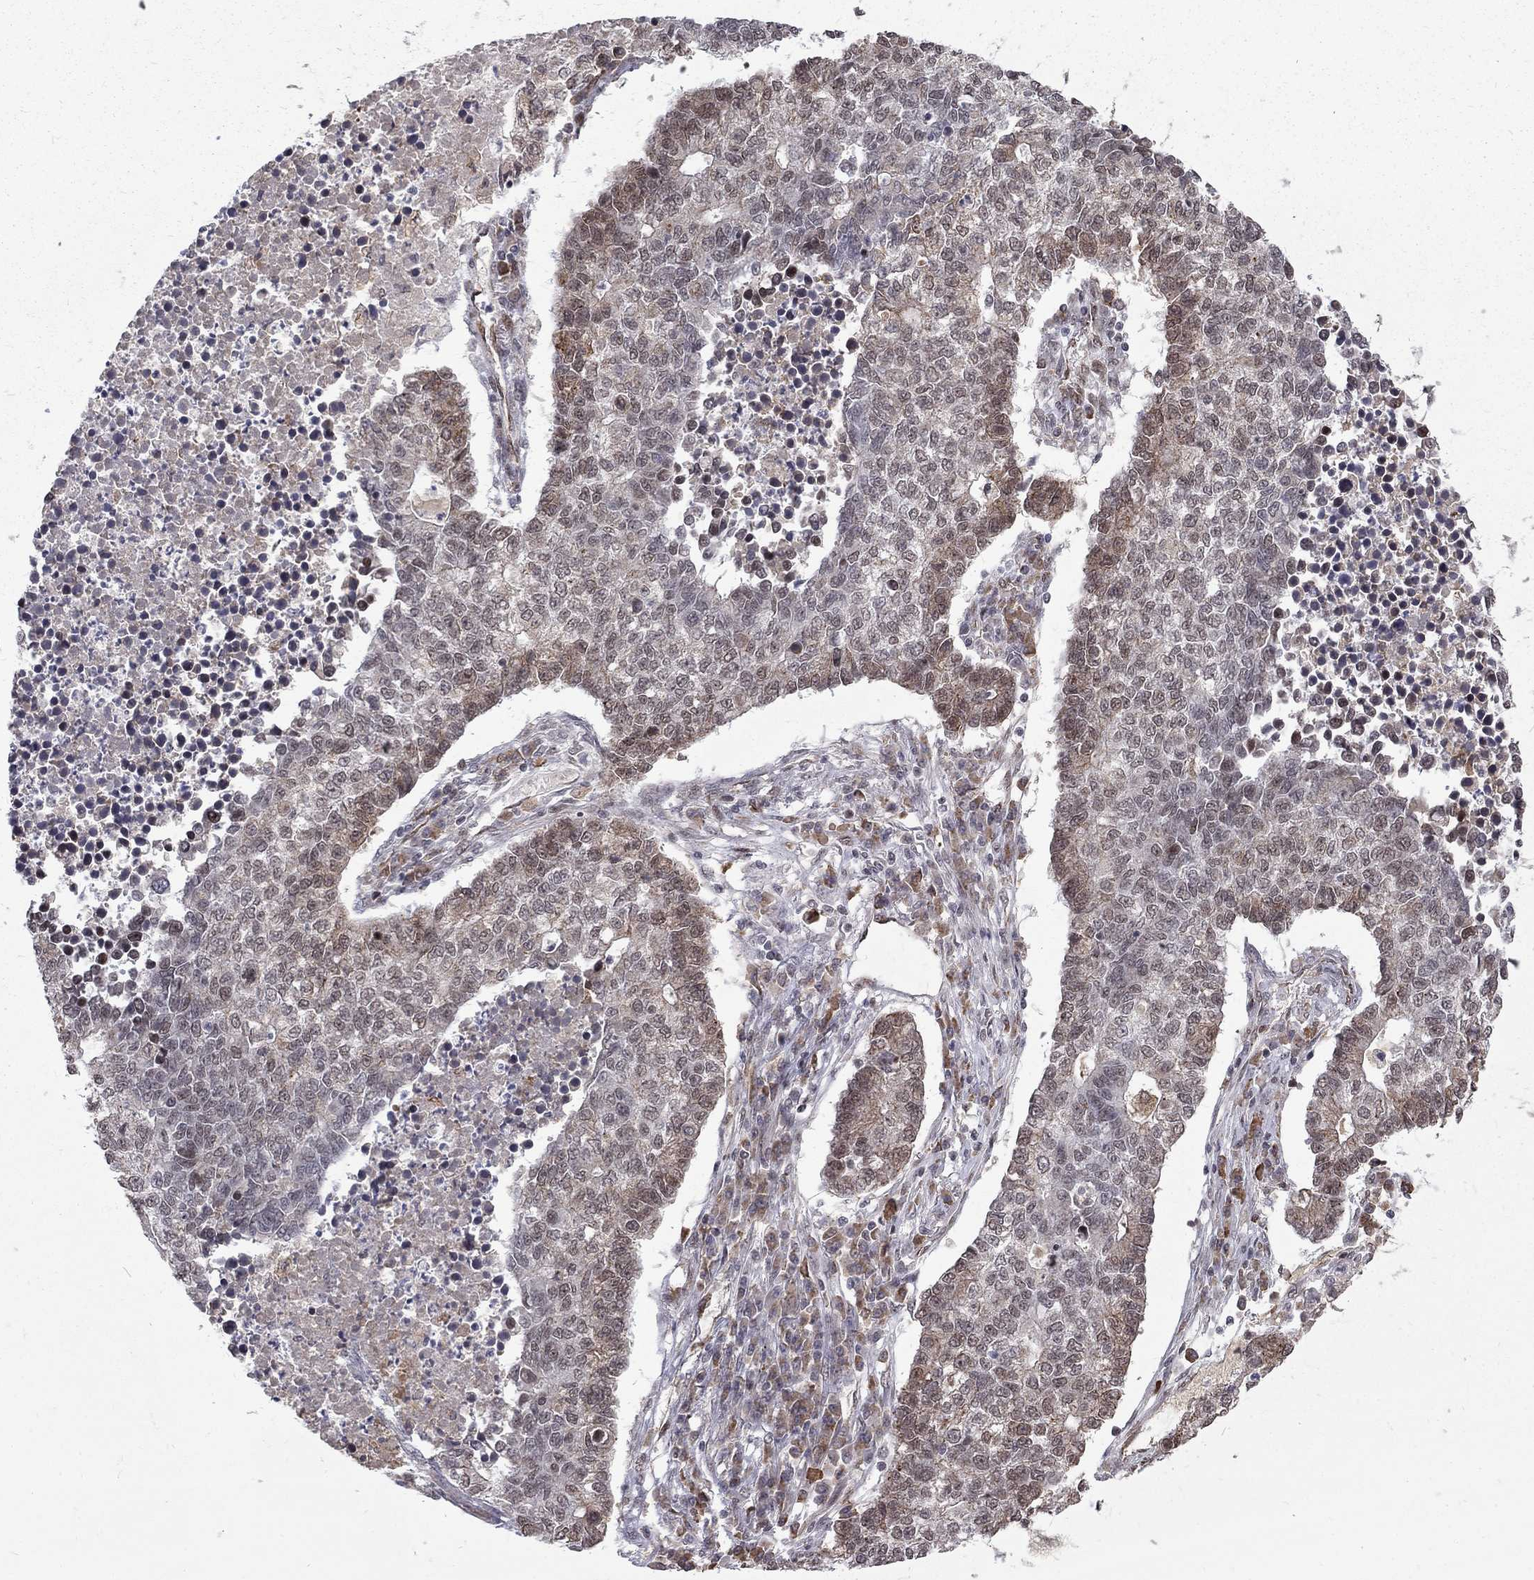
{"staining": {"intensity": "moderate", "quantity": "25%-75%", "location": "cytoplasmic/membranous"}, "tissue": "lung cancer", "cell_type": "Tumor cells", "image_type": "cancer", "snomed": [{"axis": "morphology", "description": "Adenocarcinoma, NOS"}, {"axis": "topography", "description": "Lung"}], "caption": "The photomicrograph displays a brown stain indicating the presence of a protein in the cytoplasmic/membranous of tumor cells in lung cancer.", "gene": "TCEAL1", "patient": {"sex": "male", "age": 57}}